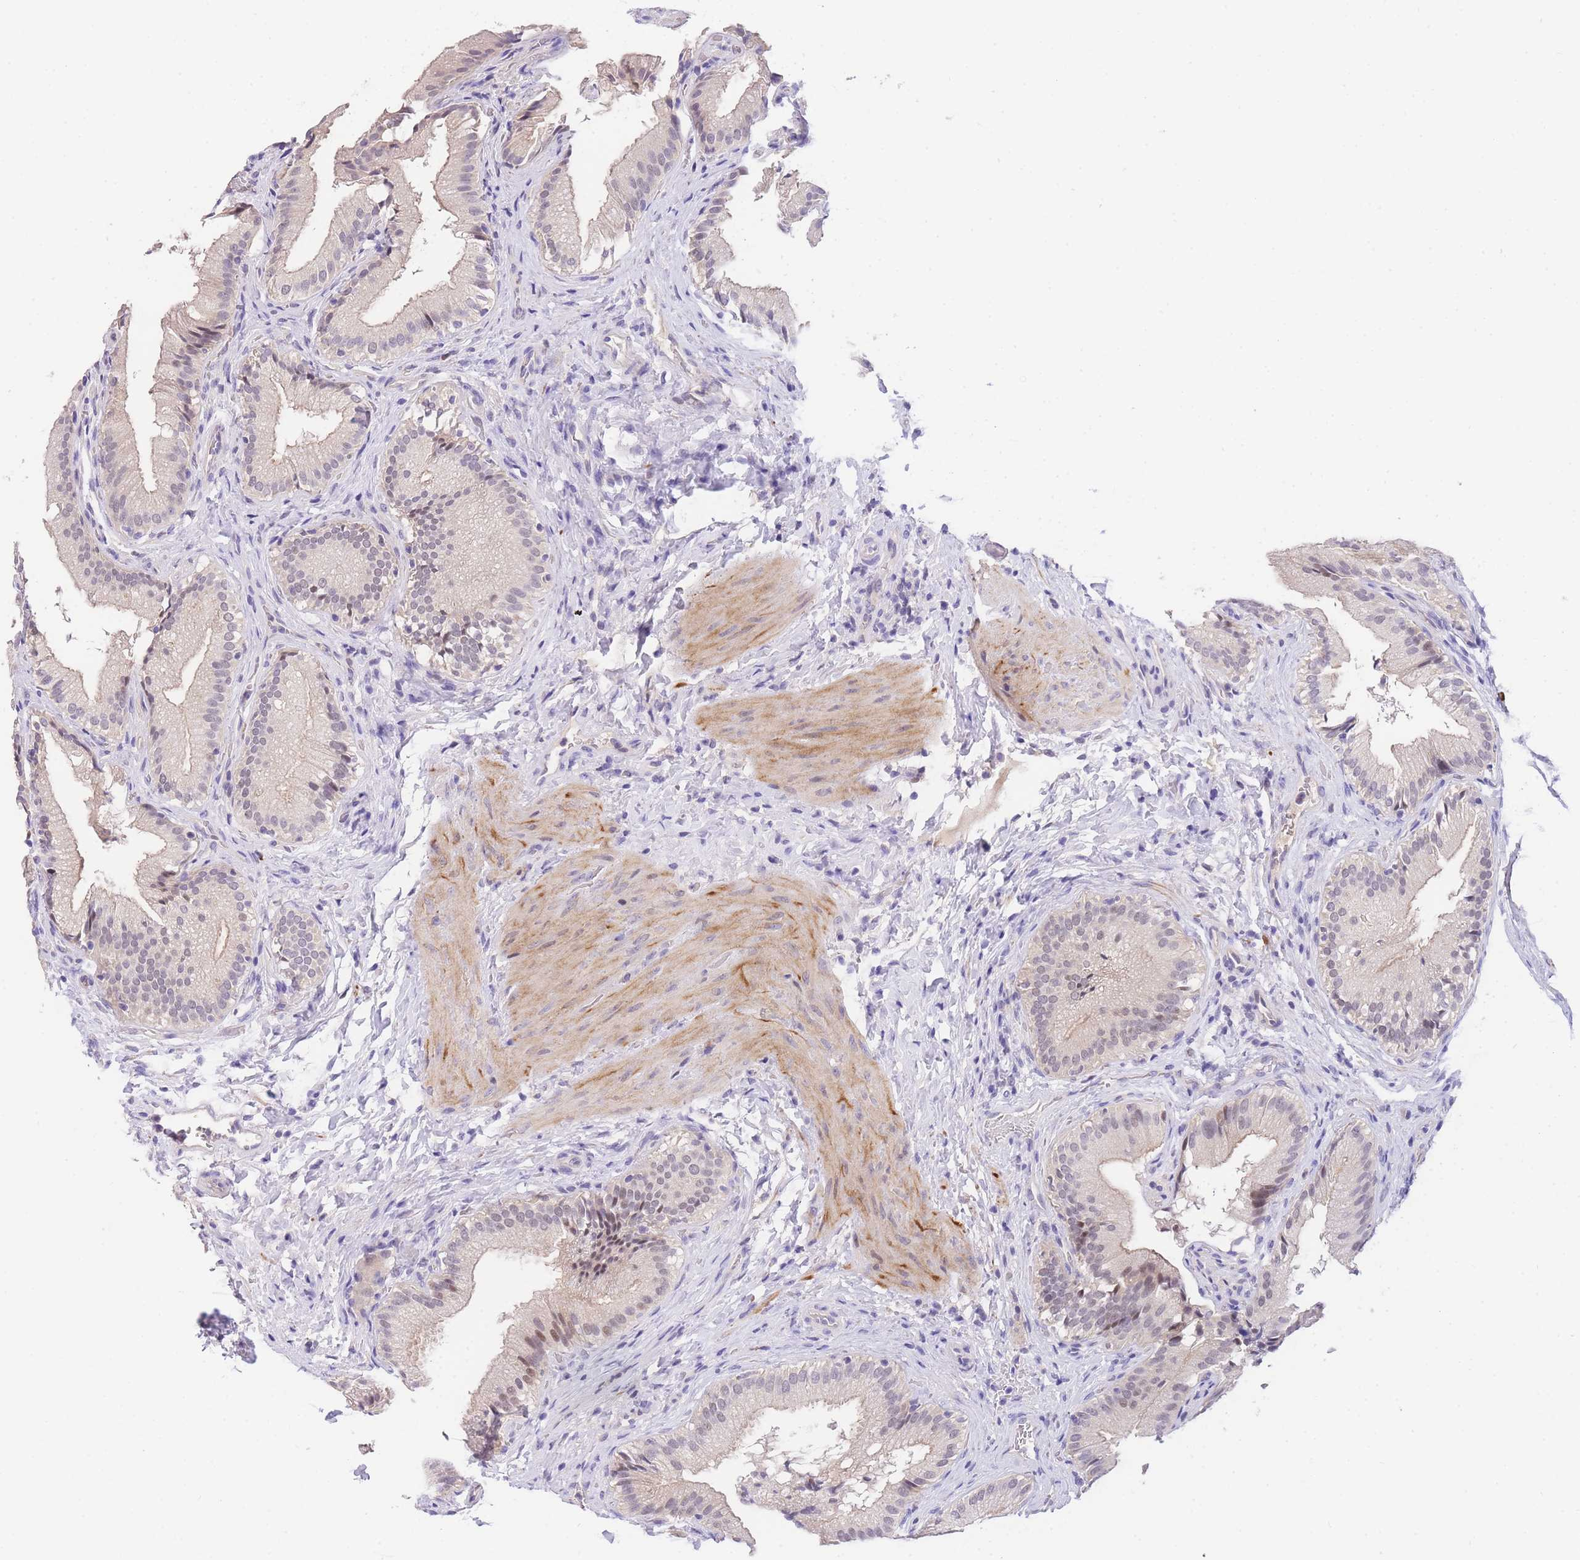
{"staining": {"intensity": "weak", "quantity": "25%-75%", "location": "nuclear"}, "tissue": "gallbladder", "cell_type": "Glandular cells", "image_type": "normal", "snomed": [{"axis": "morphology", "description": "Normal tissue, NOS"}, {"axis": "topography", "description": "Gallbladder"}], "caption": "The micrograph displays immunohistochemical staining of unremarkable gallbladder. There is weak nuclear positivity is appreciated in about 25%-75% of glandular cells.", "gene": "SLC35F2", "patient": {"sex": "female", "age": 30}}